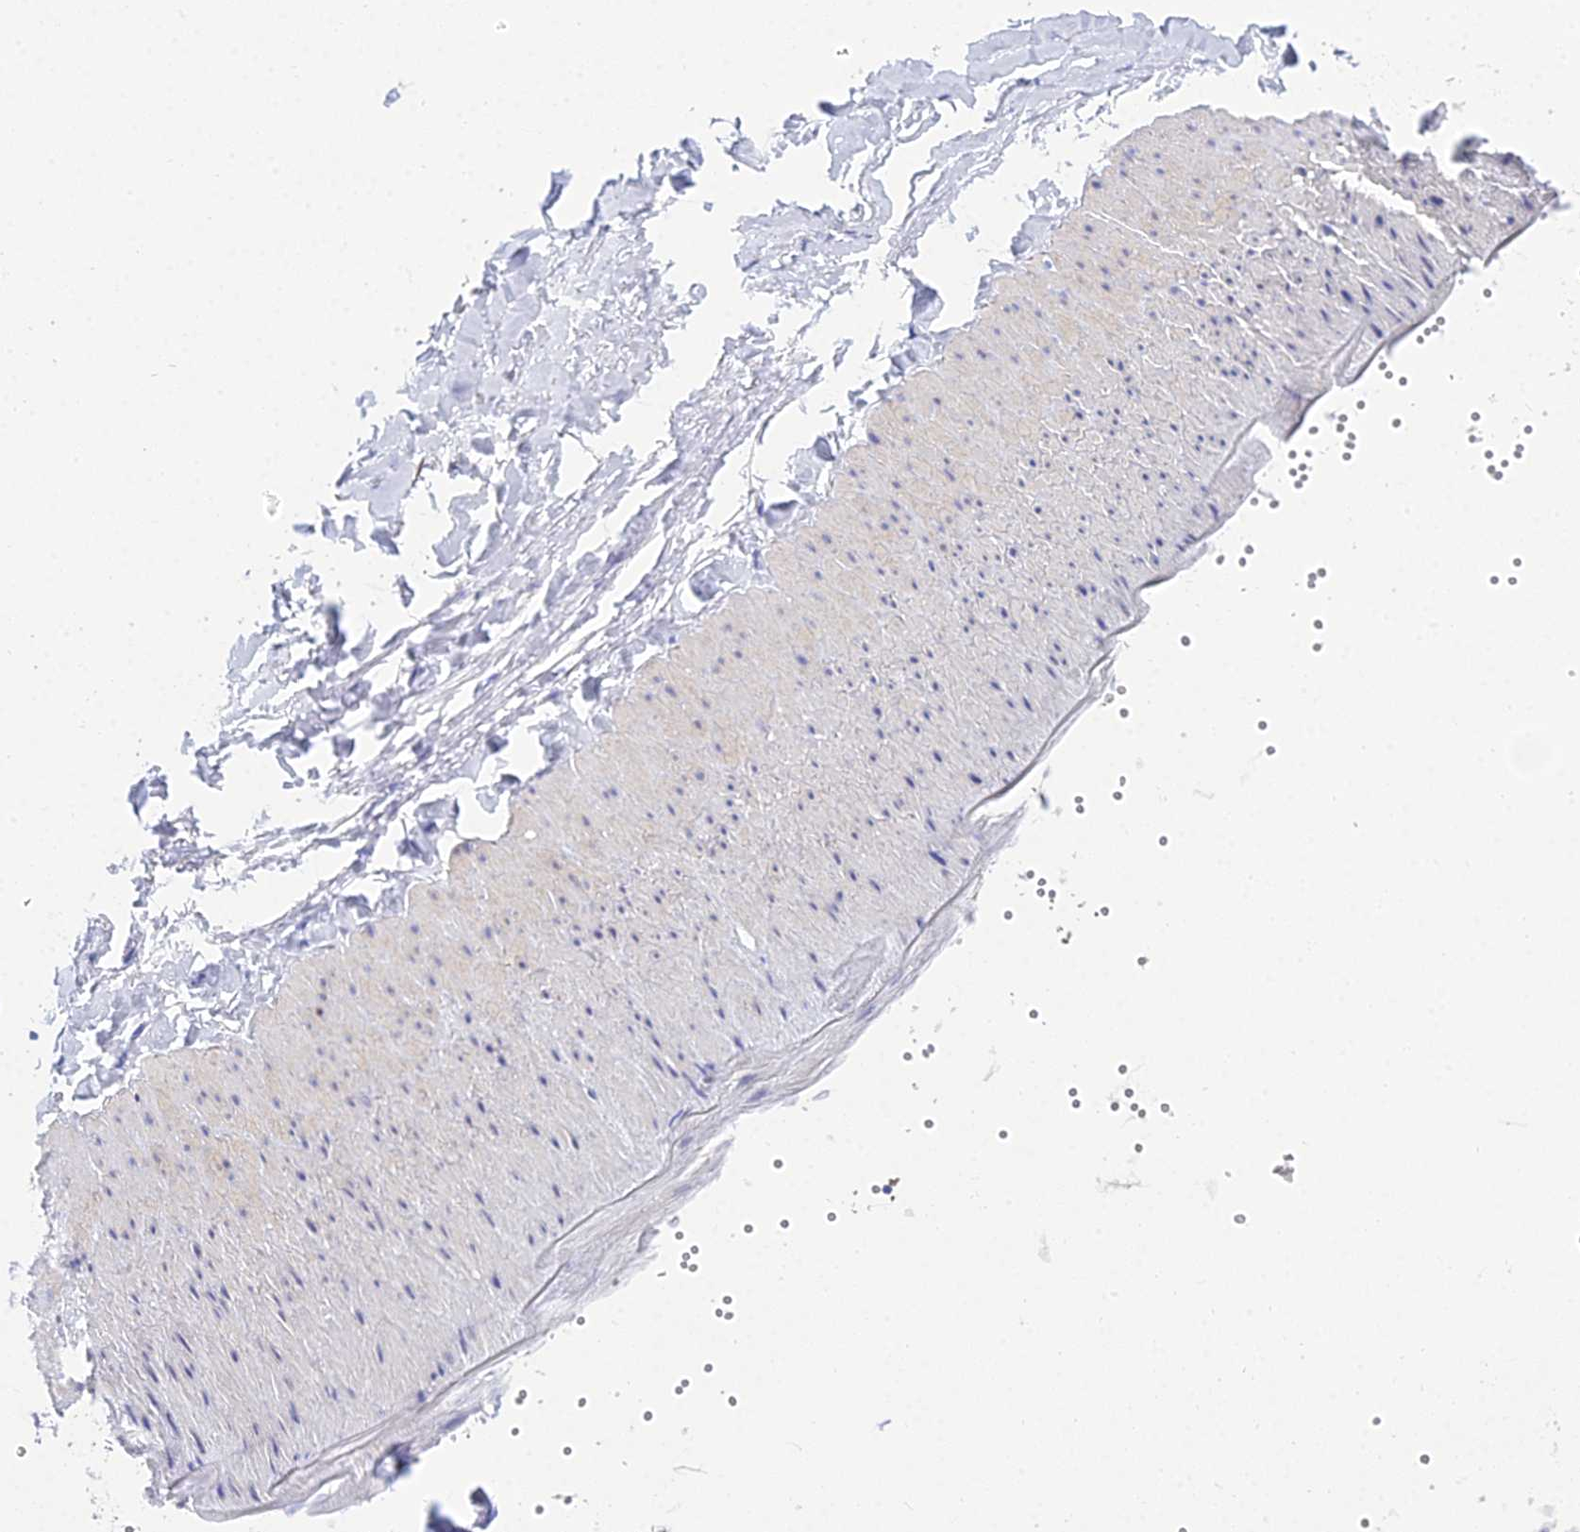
{"staining": {"intensity": "negative", "quantity": "none", "location": "none"}, "tissue": "adipose tissue", "cell_type": "Adipocytes", "image_type": "normal", "snomed": [{"axis": "morphology", "description": "Normal tissue, NOS"}, {"axis": "topography", "description": "Gallbladder"}, {"axis": "topography", "description": "Peripheral nerve tissue"}], "caption": "DAB (3,3'-diaminobenzidine) immunohistochemical staining of unremarkable human adipose tissue displays no significant positivity in adipocytes. The staining is performed using DAB brown chromogen with nuclei counter-stained in using hematoxylin.", "gene": "PRR13", "patient": {"sex": "male", "age": 38}}